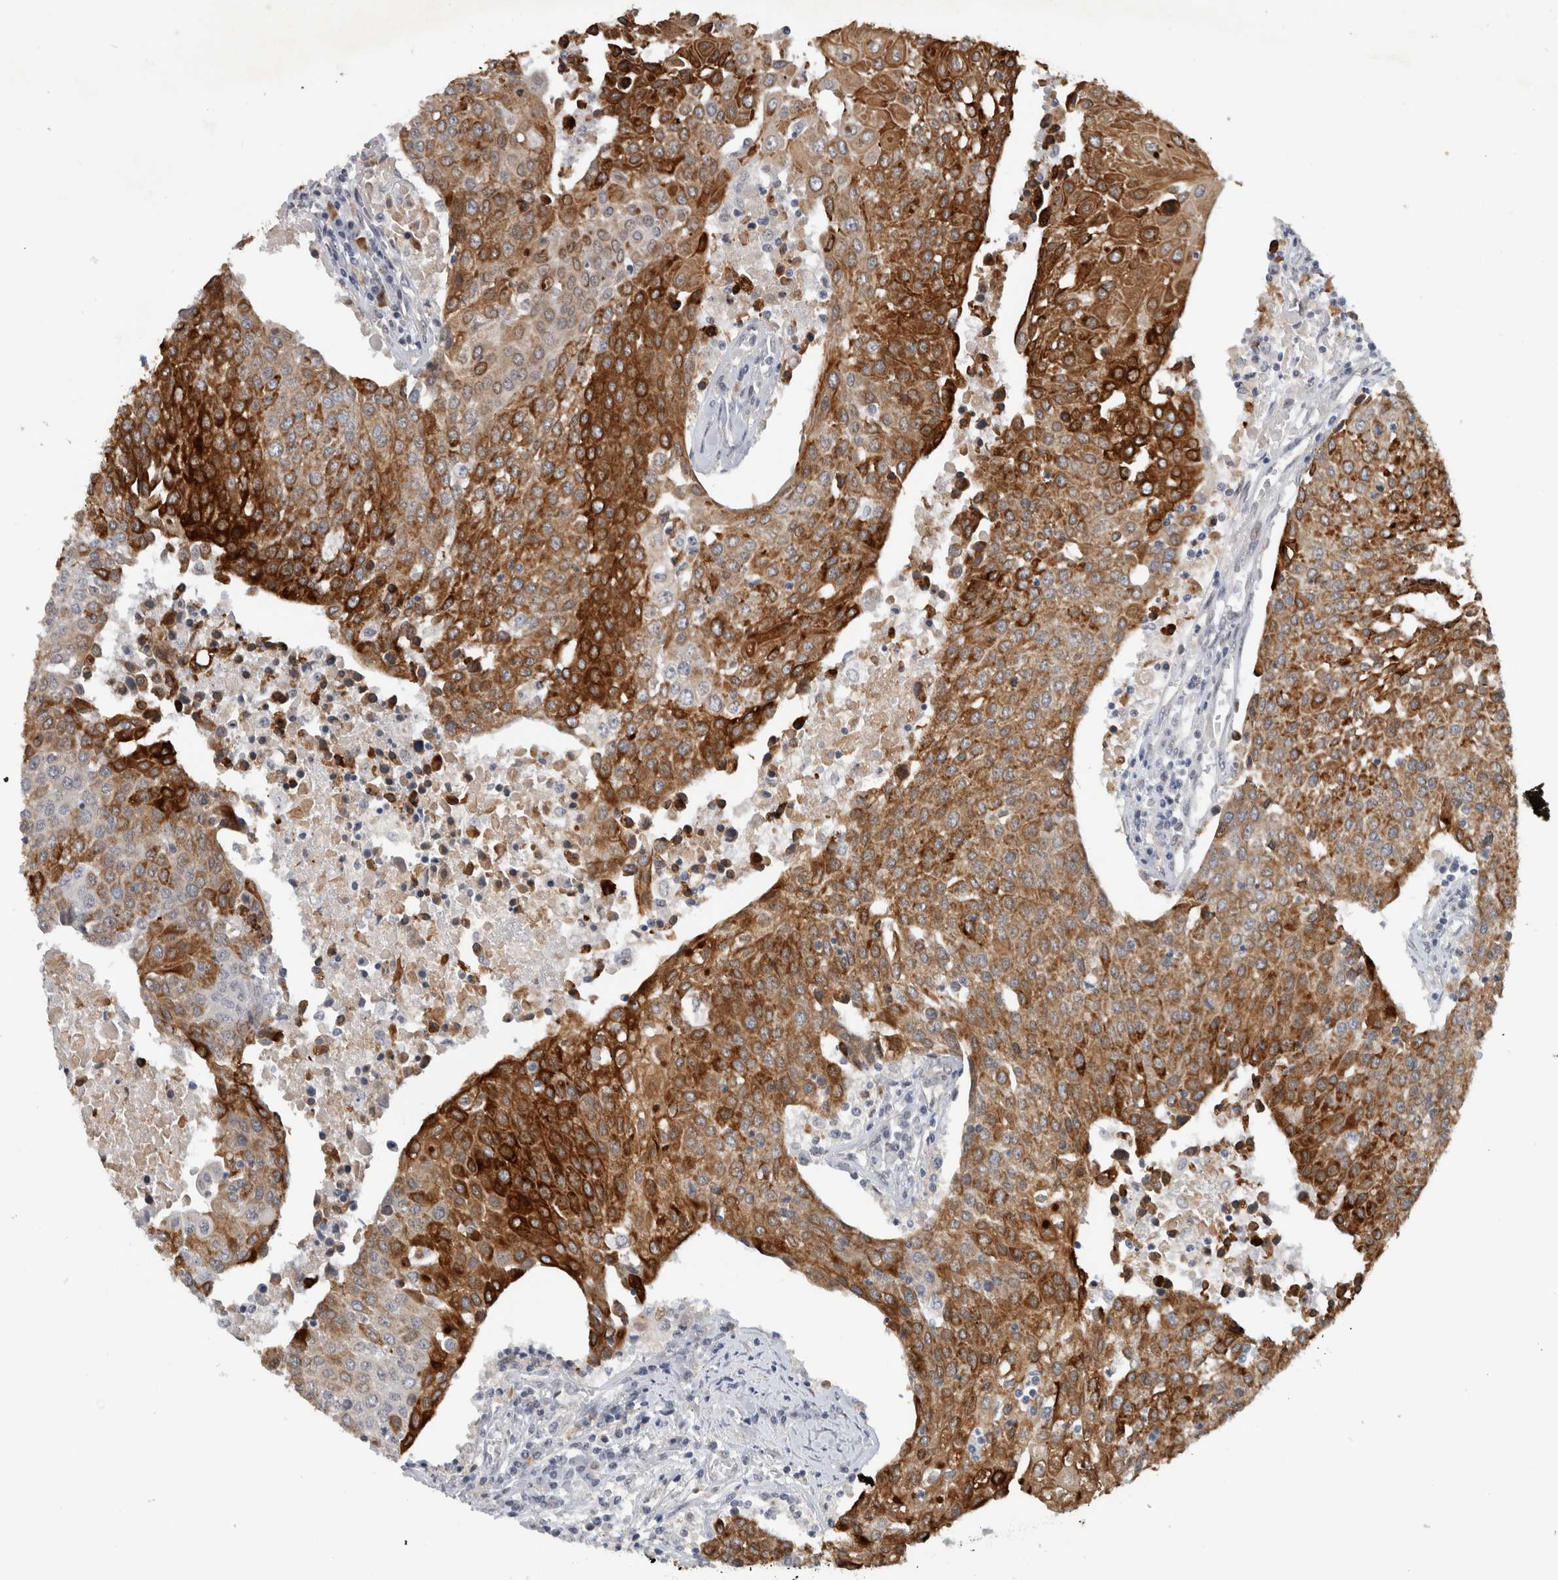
{"staining": {"intensity": "strong", "quantity": "25%-75%", "location": "cytoplasmic/membranous"}, "tissue": "urothelial cancer", "cell_type": "Tumor cells", "image_type": "cancer", "snomed": [{"axis": "morphology", "description": "Urothelial carcinoma, High grade"}, {"axis": "topography", "description": "Urinary bladder"}], "caption": "Immunohistochemistry (IHC) staining of urothelial cancer, which shows high levels of strong cytoplasmic/membranous staining in approximately 25%-75% of tumor cells indicating strong cytoplasmic/membranous protein positivity. The staining was performed using DAB (3,3'-diaminobenzidine) (brown) for protein detection and nuclei were counterstained in hematoxylin (blue).", "gene": "PRXL2A", "patient": {"sex": "female", "age": 85}}